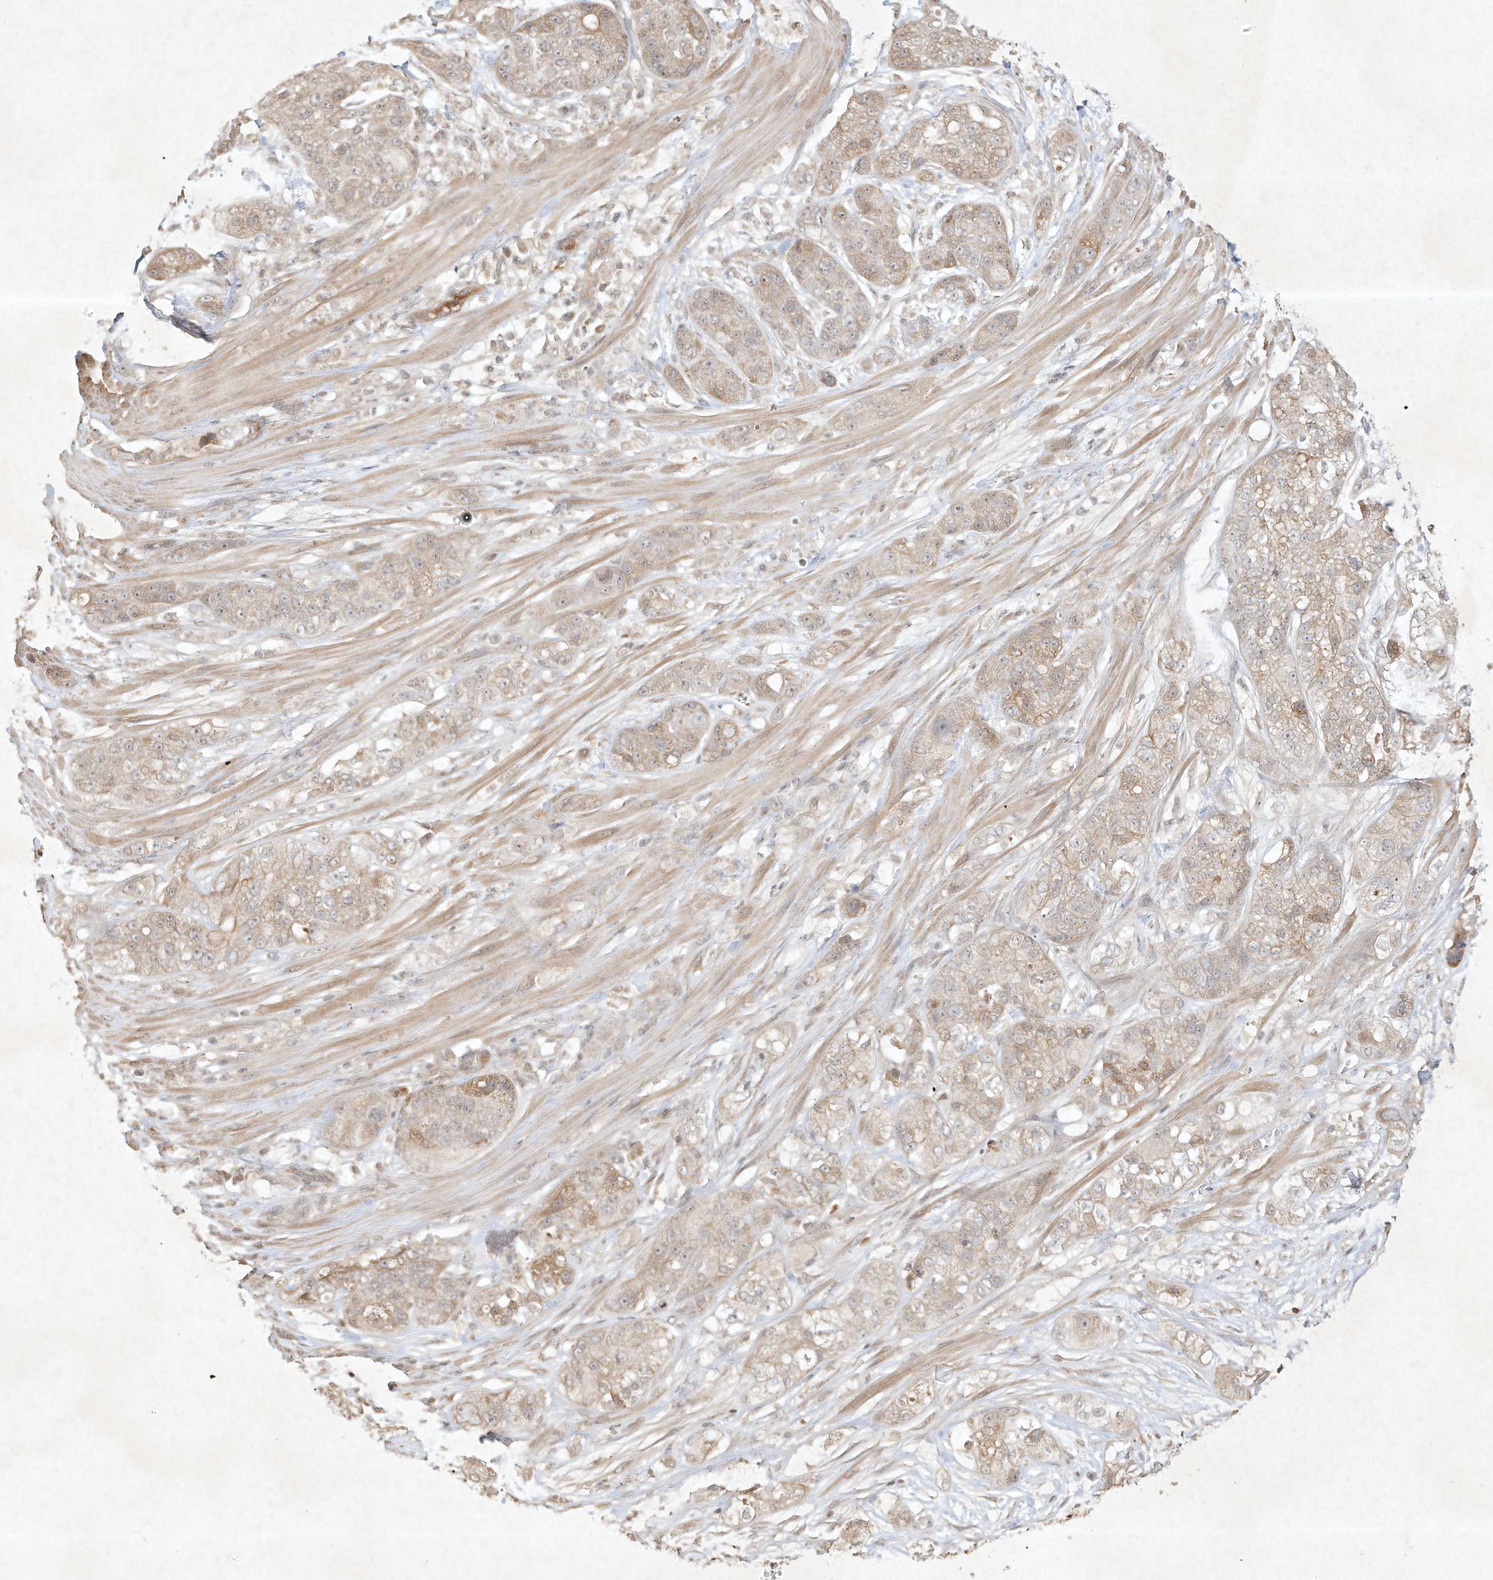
{"staining": {"intensity": "weak", "quantity": "25%-75%", "location": "cytoplasmic/membranous"}, "tissue": "pancreatic cancer", "cell_type": "Tumor cells", "image_type": "cancer", "snomed": [{"axis": "morphology", "description": "Adenocarcinoma, NOS"}, {"axis": "topography", "description": "Pancreas"}], "caption": "Immunohistochemistry (IHC) image of human pancreatic cancer stained for a protein (brown), which displays low levels of weak cytoplasmic/membranous staining in approximately 25%-75% of tumor cells.", "gene": "BTRC", "patient": {"sex": "female", "age": 78}}